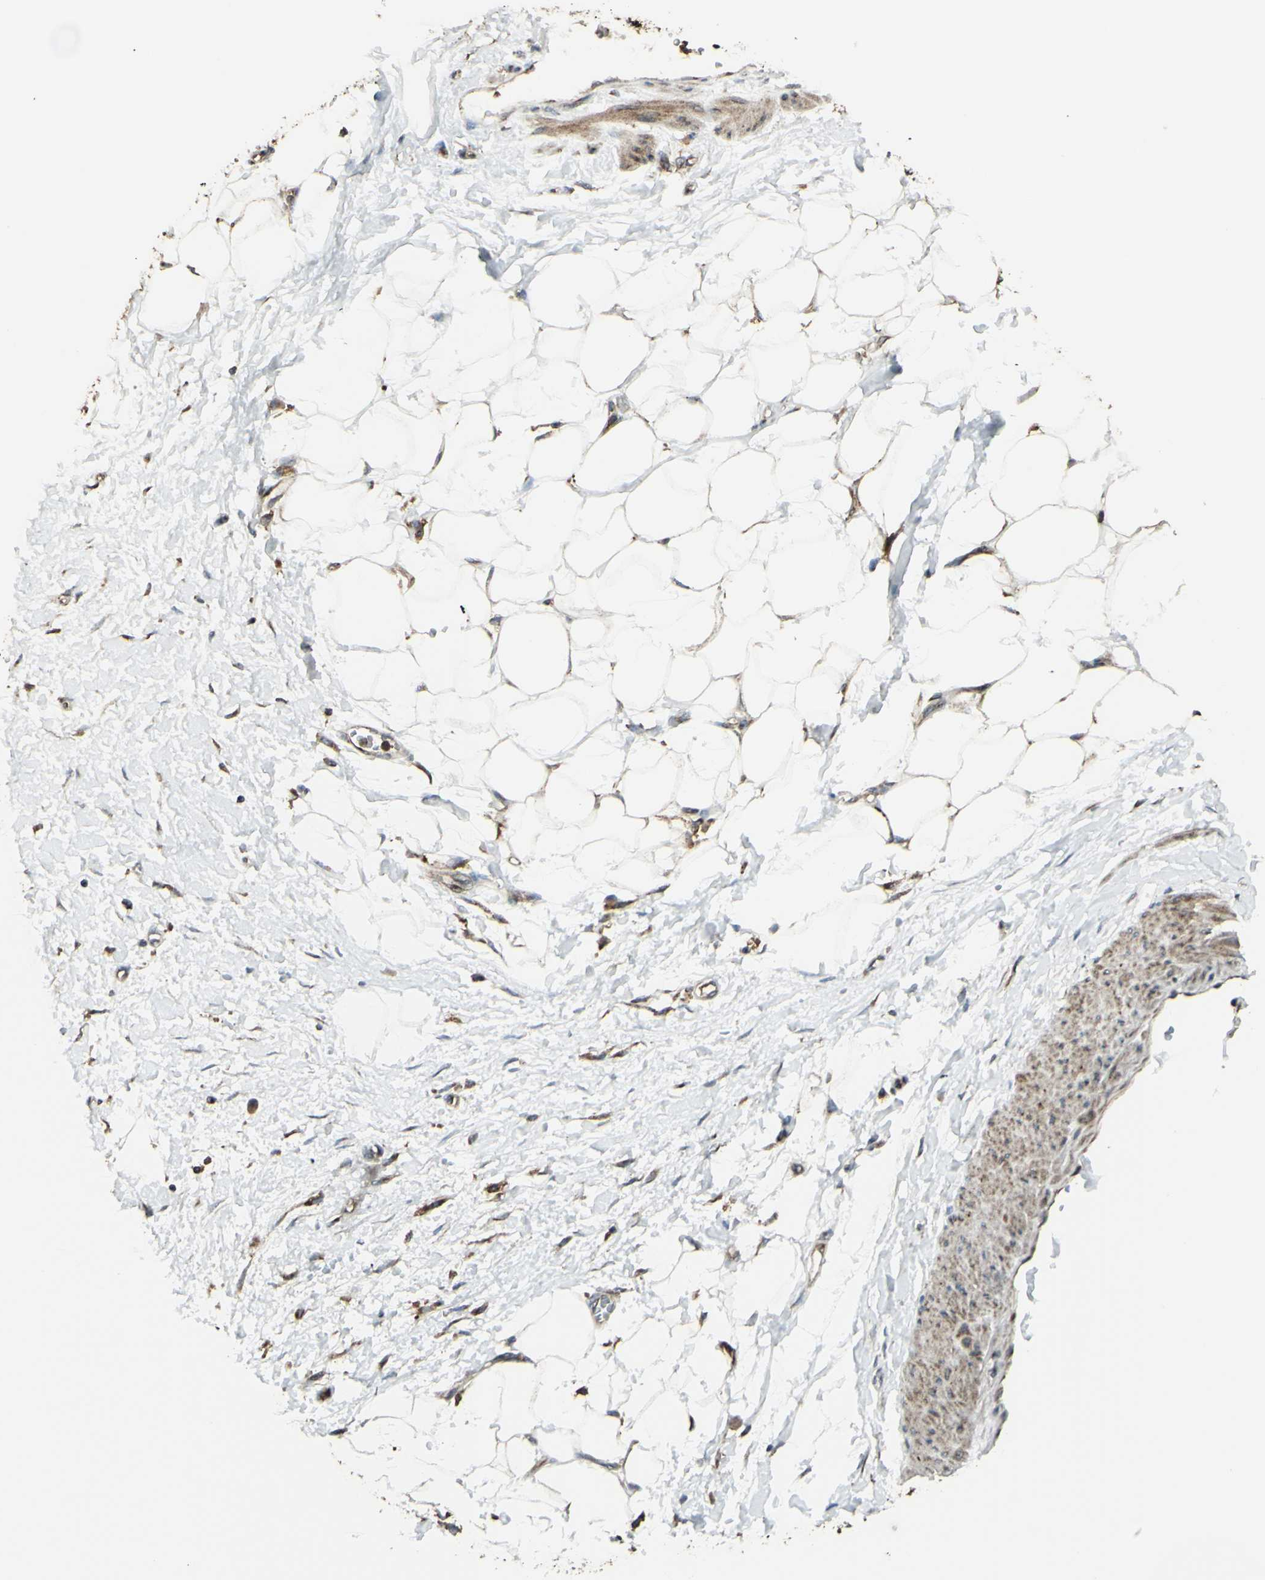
{"staining": {"intensity": "moderate", "quantity": ">75%", "location": "cytoplasmic/membranous"}, "tissue": "adipose tissue", "cell_type": "Adipocytes", "image_type": "normal", "snomed": [{"axis": "morphology", "description": "Normal tissue, NOS"}, {"axis": "morphology", "description": "Urothelial carcinoma, High grade"}, {"axis": "topography", "description": "Vascular tissue"}, {"axis": "topography", "description": "Urinary bladder"}], "caption": "Immunohistochemistry (IHC) histopathology image of benign adipose tissue: adipose tissue stained using IHC reveals medium levels of moderate protein expression localized specifically in the cytoplasmic/membranous of adipocytes, appearing as a cytoplasmic/membranous brown color.", "gene": "NAPA", "patient": {"sex": "female", "age": 56}}